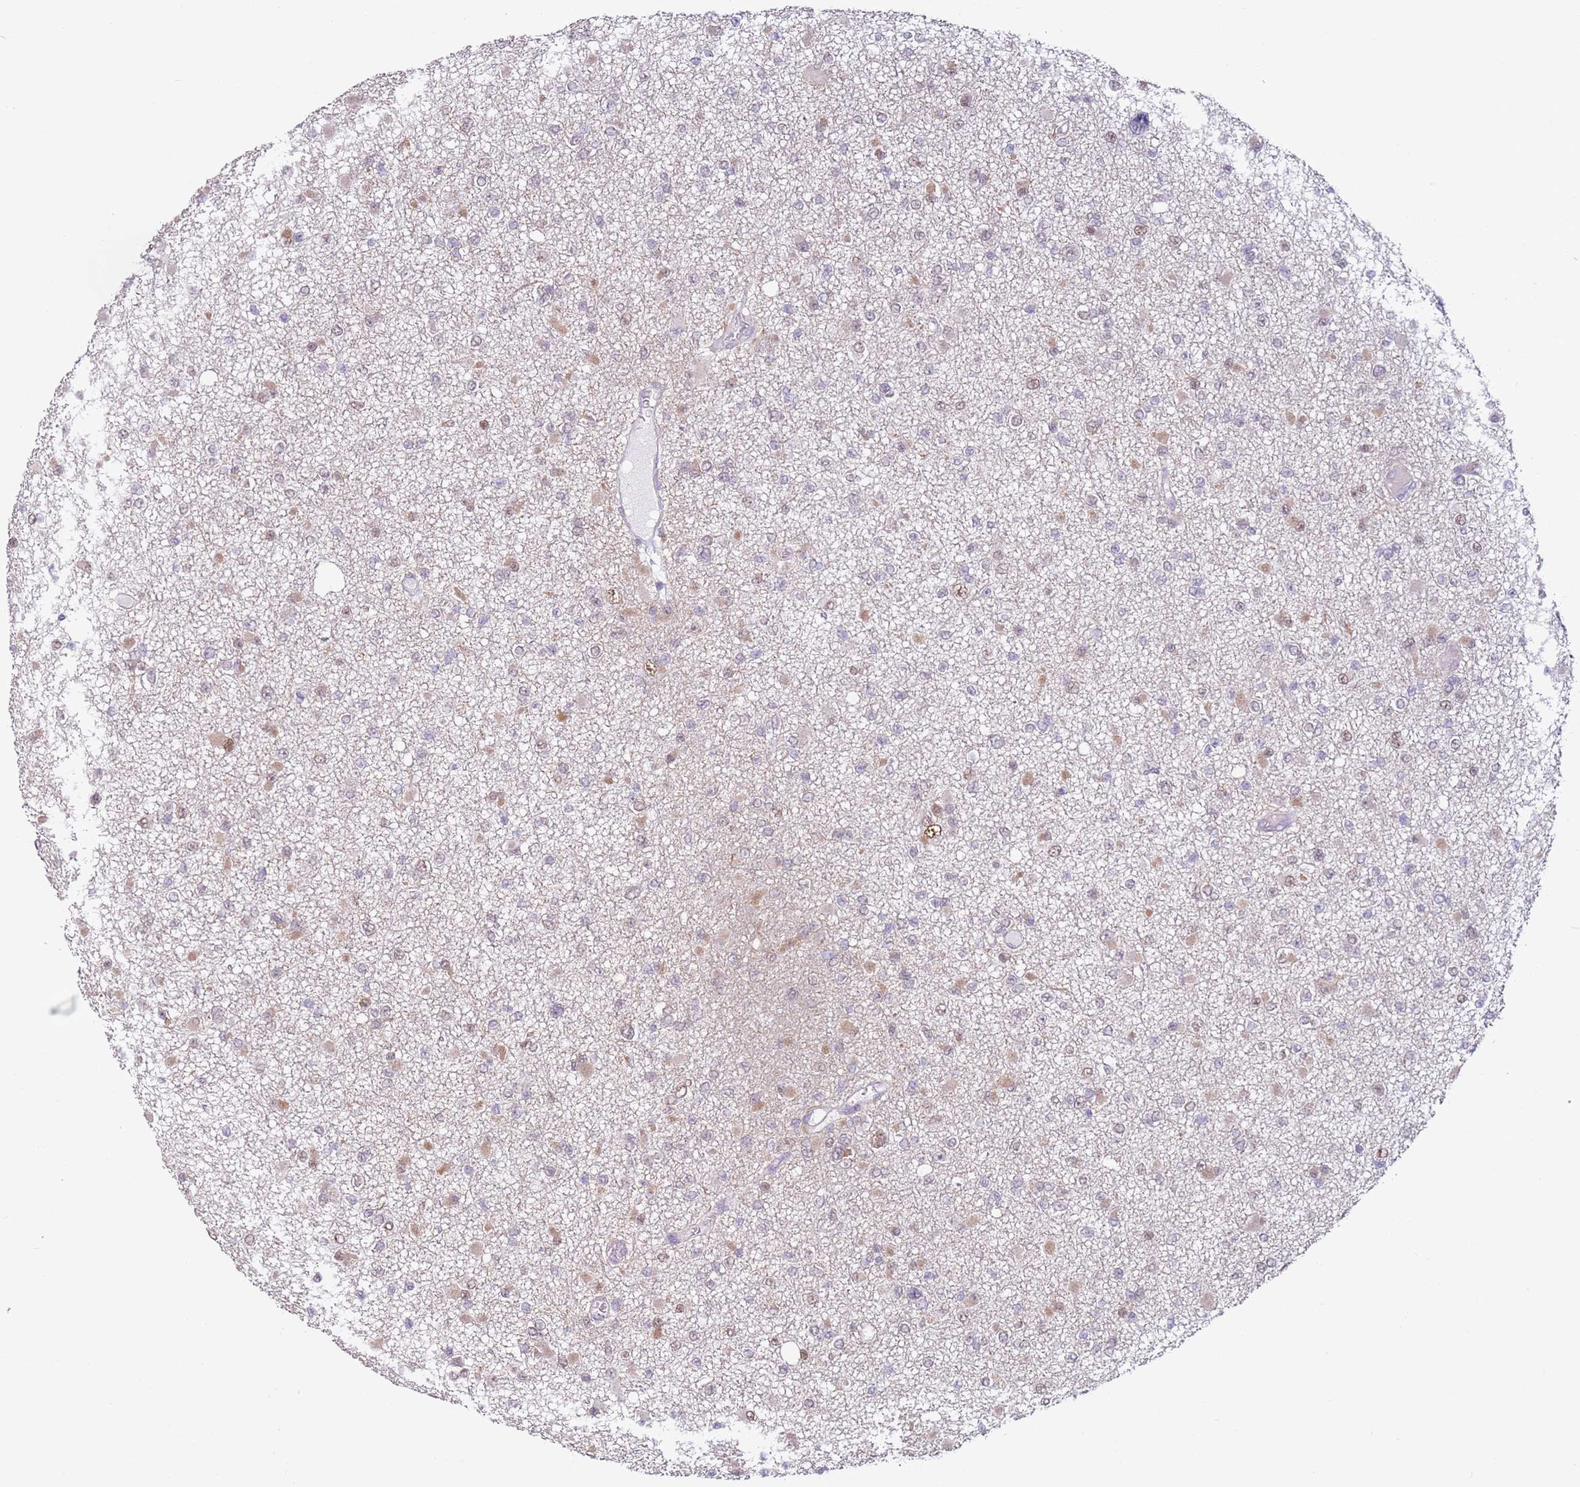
{"staining": {"intensity": "weak", "quantity": "25%-75%", "location": "cytoplasmic/membranous,nuclear"}, "tissue": "glioma", "cell_type": "Tumor cells", "image_type": "cancer", "snomed": [{"axis": "morphology", "description": "Glioma, malignant, Low grade"}, {"axis": "topography", "description": "Brain"}], "caption": "IHC of human glioma displays low levels of weak cytoplasmic/membranous and nuclear expression in approximately 25%-75% of tumor cells.", "gene": "PSMD4", "patient": {"sex": "female", "age": 22}}